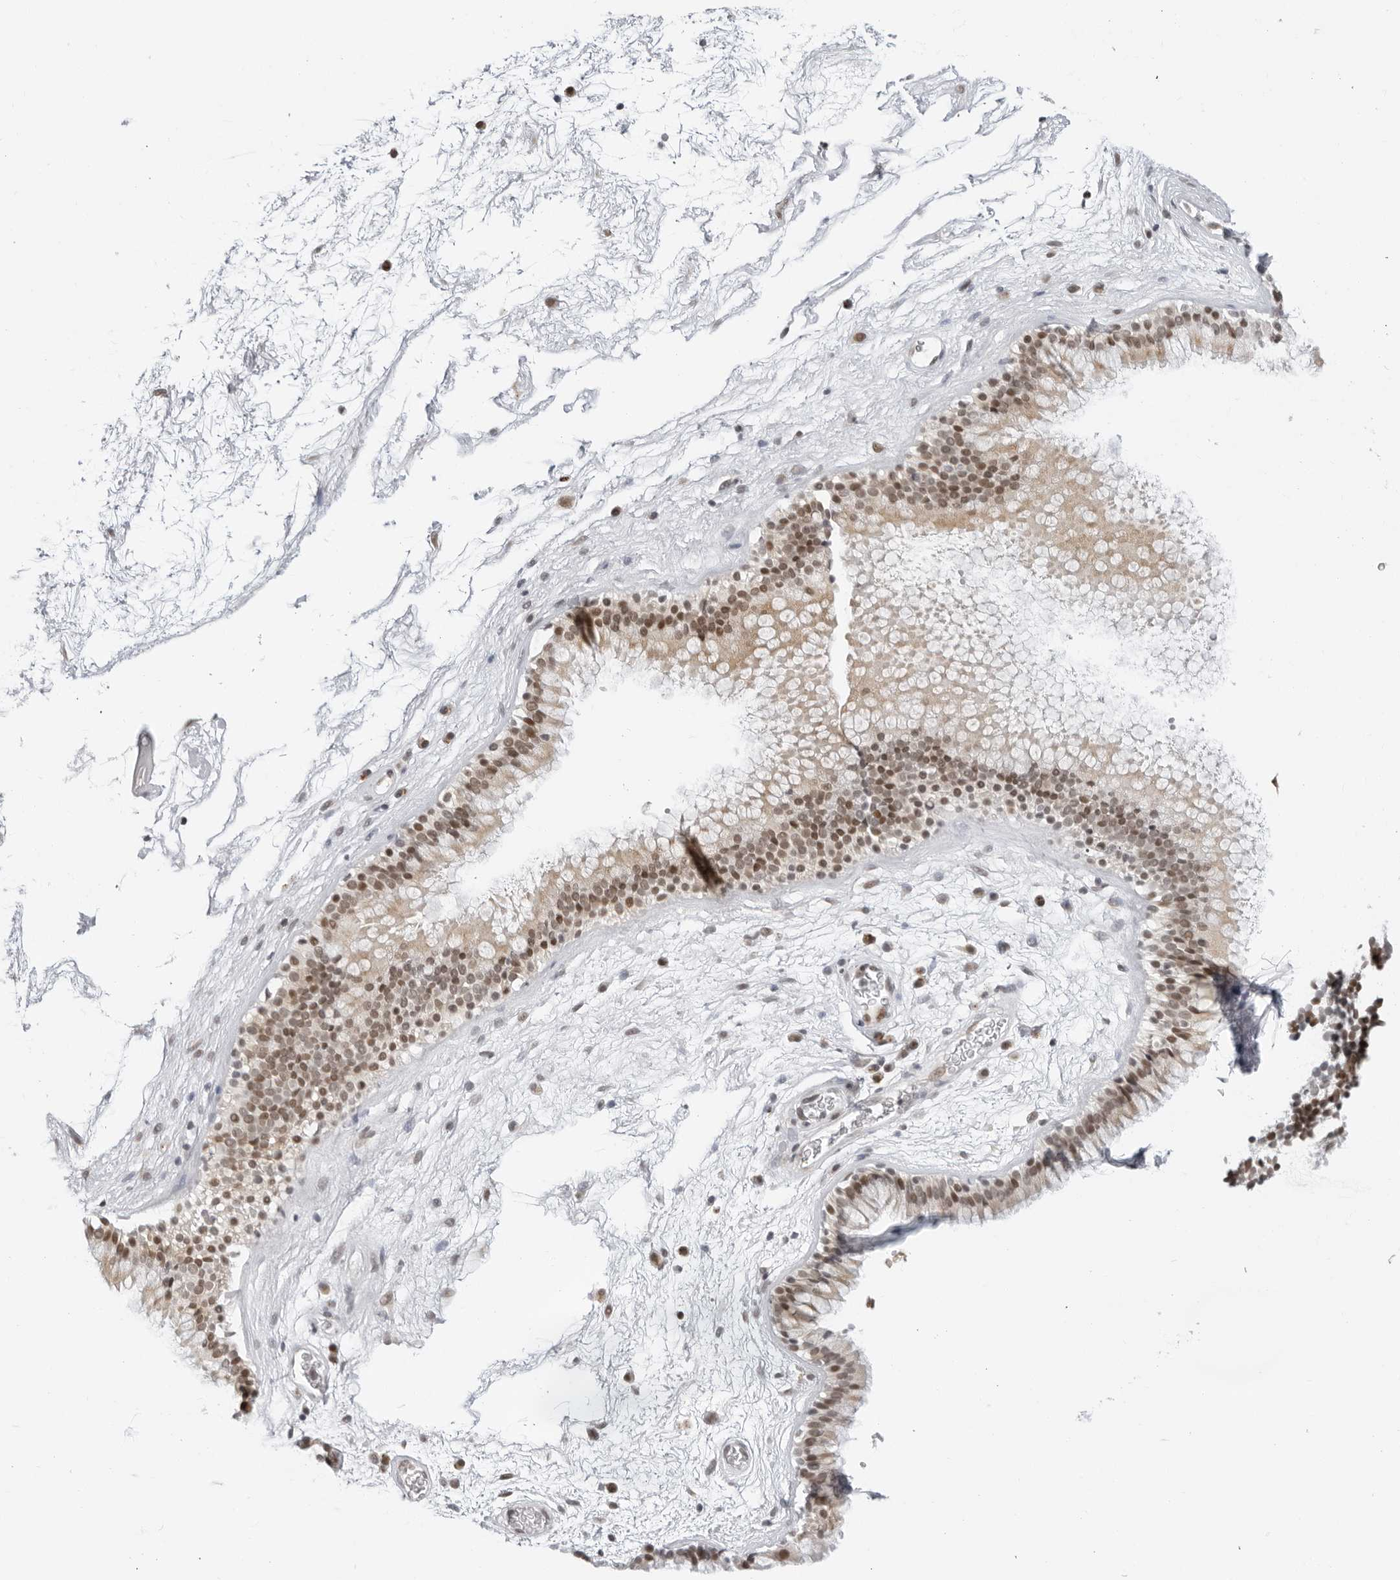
{"staining": {"intensity": "moderate", "quantity": ">75%", "location": "nuclear"}, "tissue": "nasopharynx", "cell_type": "Respiratory epithelial cells", "image_type": "normal", "snomed": [{"axis": "morphology", "description": "Normal tissue, NOS"}, {"axis": "morphology", "description": "Inflammation, NOS"}, {"axis": "topography", "description": "Nasopharynx"}], "caption": "Nasopharynx was stained to show a protein in brown. There is medium levels of moderate nuclear staining in approximately >75% of respiratory epithelial cells. (DAB IHC with brightfield microscopy, high magnification).", "gene": "MSH6", "patient": {"sex": "male", "age": 48}}